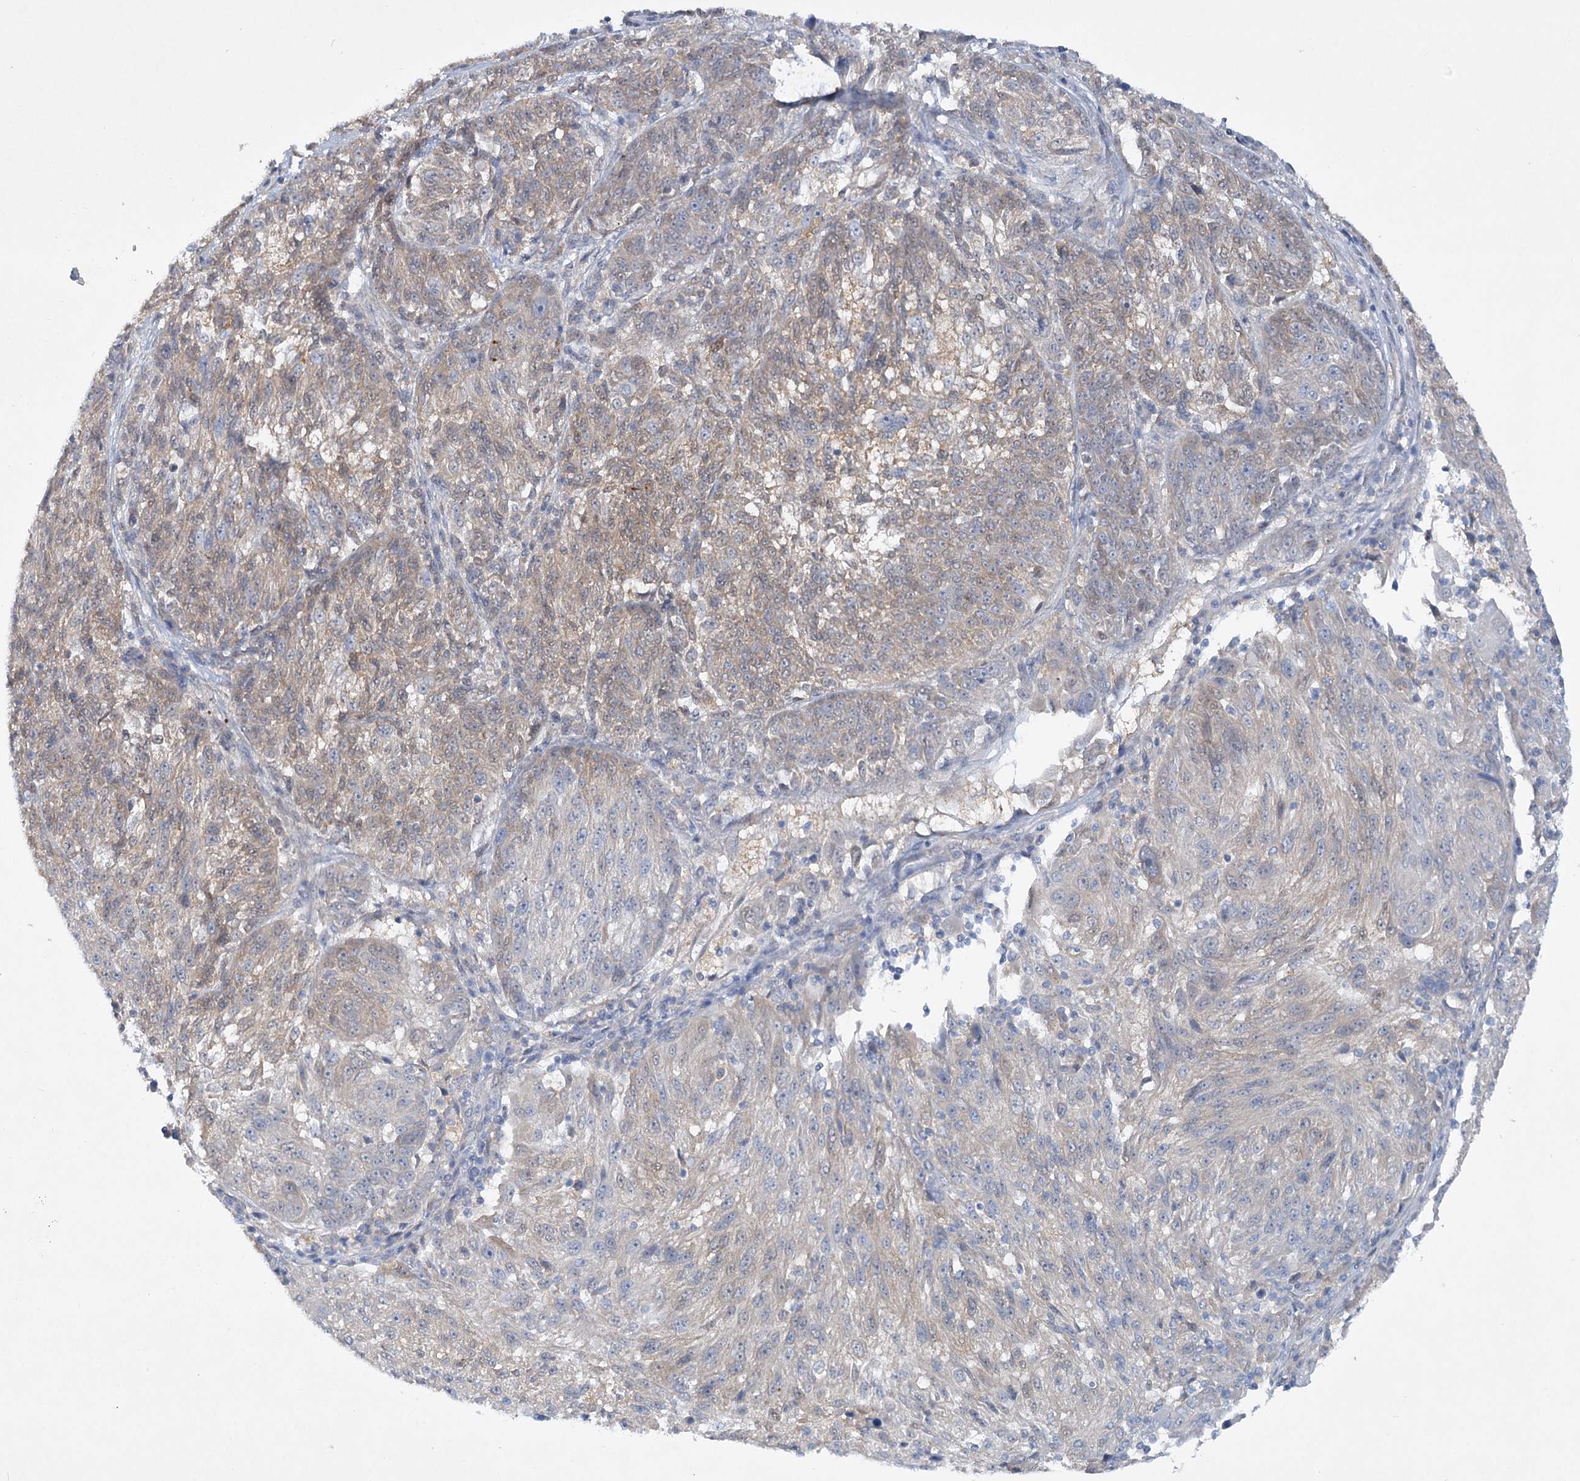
{"staining": {"intensity": "weak", "quantity": "25%-75%", "location": "cytoplasmic/membranous"}, "tissue": "melanoma", "cell_type": "Tumor cells", "image_type": "cancer", "snomed": [{"axis": "morphology", "description": "Malignant melanoma, NOS"}, {"axis": "topography", "description": "Skin"}], "caption": "Tumor cells demonstrate low levels of weak cytoplasmic/membranous staining in approximately 25%-75% of cells in human malignant melanoma.", "gene": "AAMDC", "patient": {"sex": "male", "age": 53}}